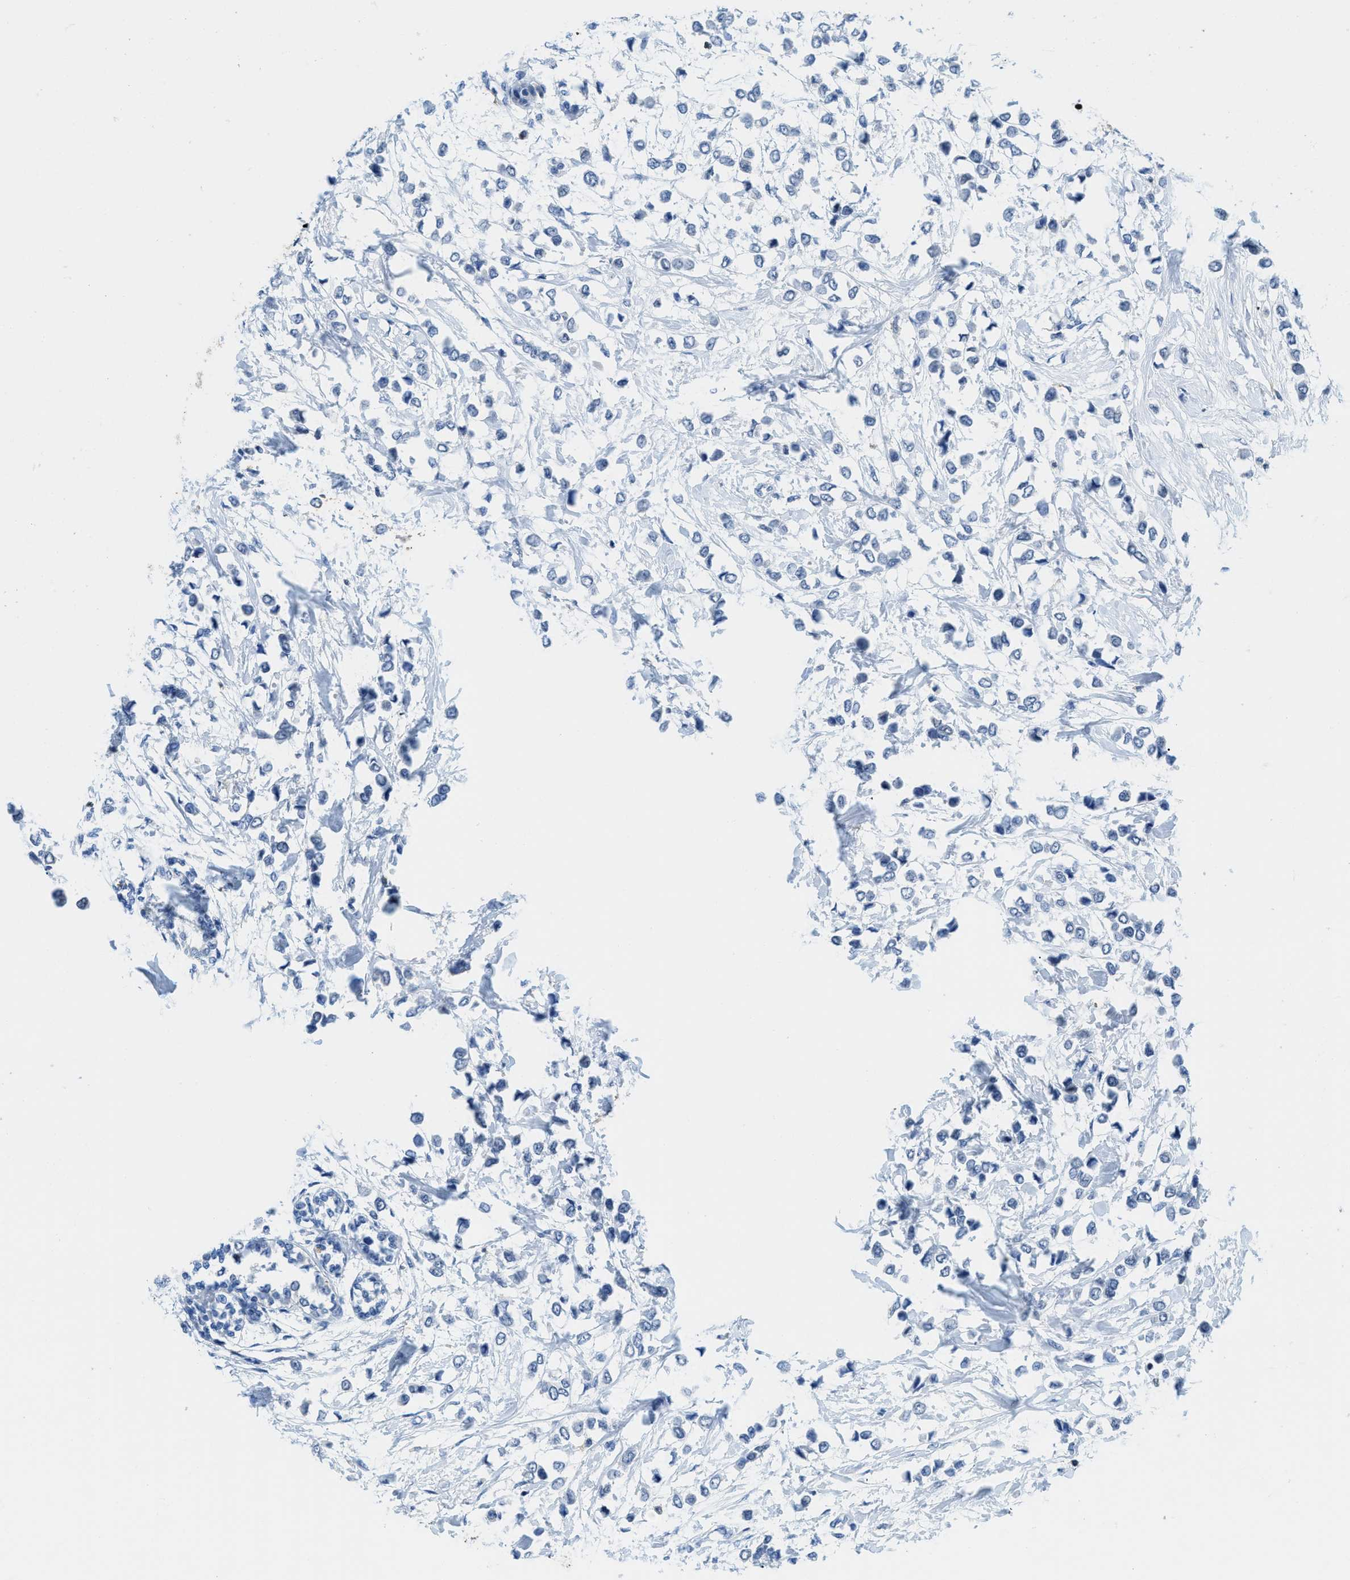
{"staining": {"intensity": "negative", "quantity": "none", "location": "none"}, "tissue": "breast cancer", "cell_type": "Tumor cells", "image_type": "cancer", "snomed": [{"axis": "morphology", "description": "Lobular carcinoma"}, {"axis": "topography", "description": "Breast"}], "caption": "An IHC micrograph of breast cancer (lobular carcinoma) is shown. There is no staining in tumor cells of breast cancer (lobular carcinoma).", "gene": "FAM151A", "patient": {"sex": "female", "age": 51}}